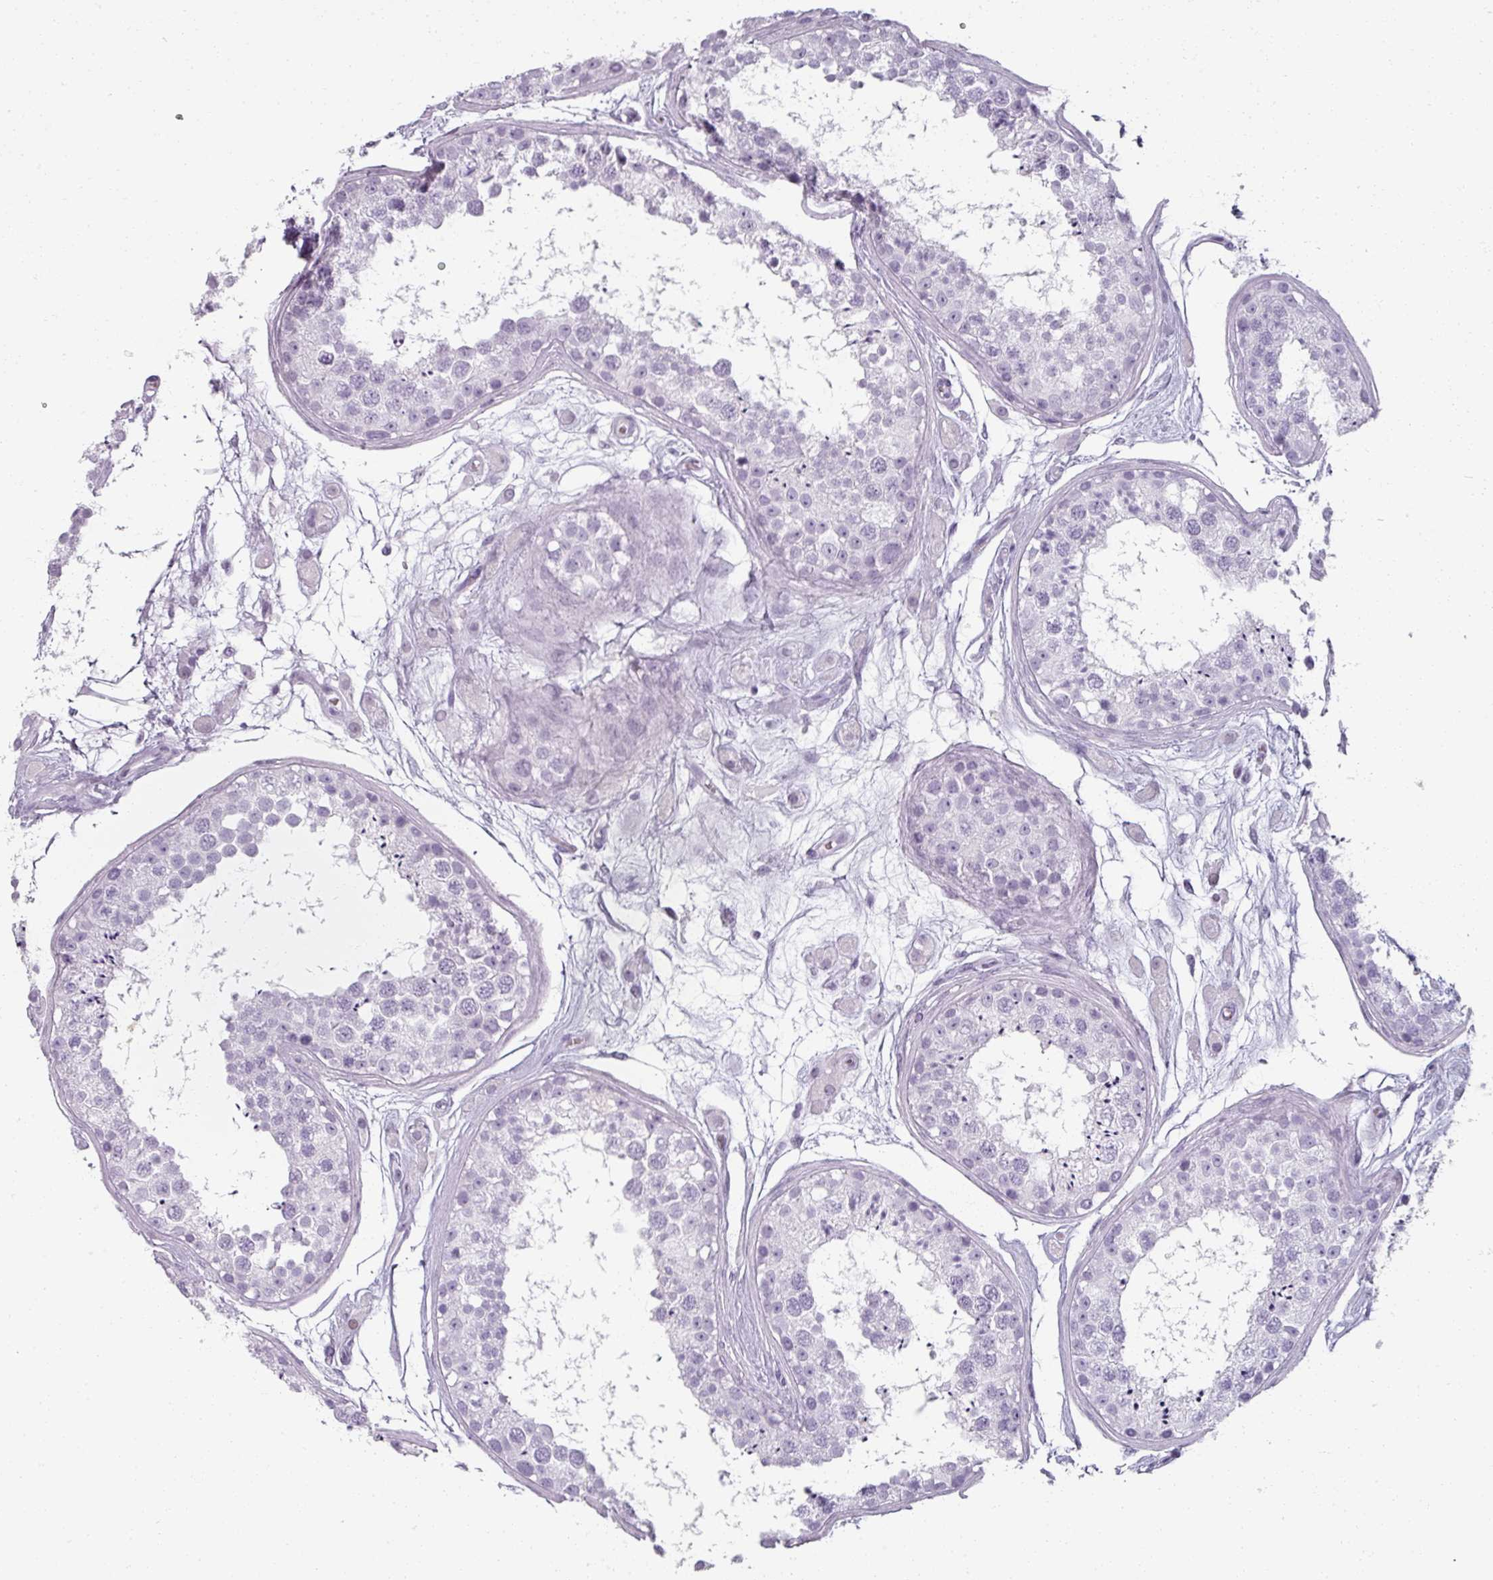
{"staining": {"intensity": "negative", "quantity": "none", "location": "none"}, "tissue": "testis", "cell_type": "Cells in seminiferous ducts", "image_type": "normal", "snomed": [{"axis": "morphology", "description": "Normal tissue, NOS"}, {"axis": "topography", "description": "Testis"}], "caption": "This is an IHC micrograph of normal testis. There is no staining in cells in seminiferous ducts.", "gene": "REG3A", "patient": {"sex": "male", "age": 25}}